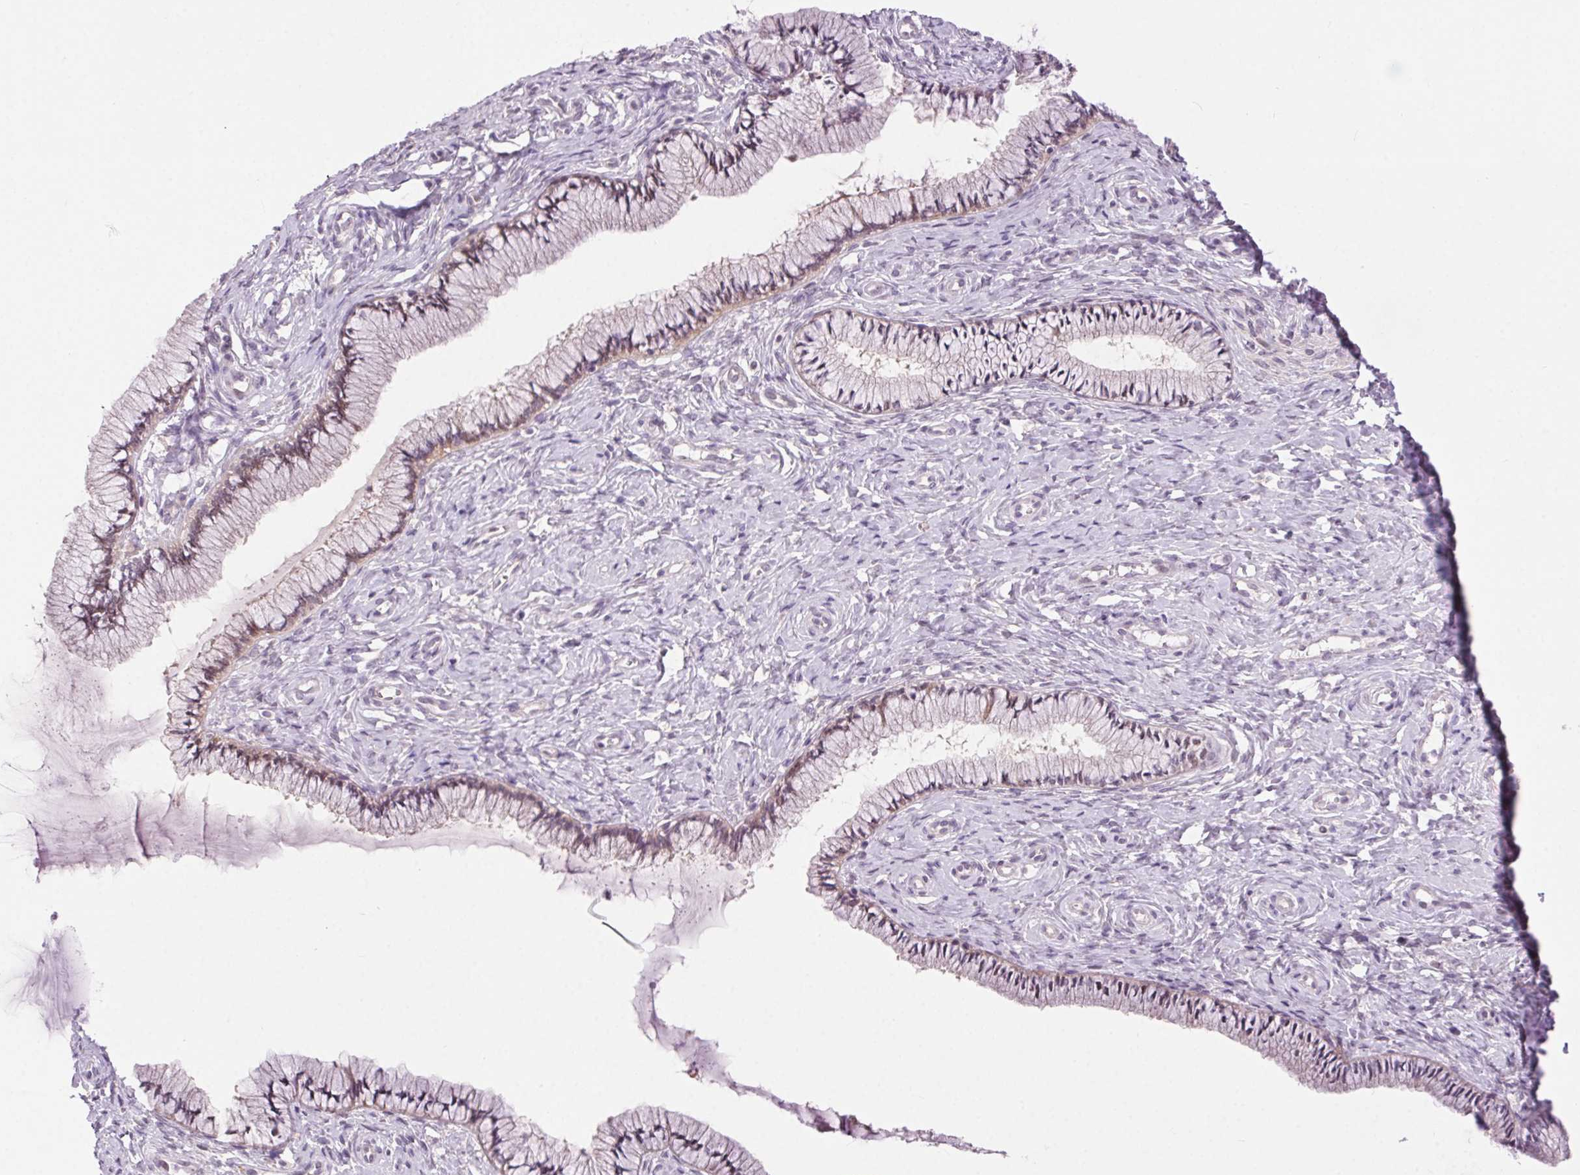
{"staining": {"intensity": "weak", "quantity": "25%-75%", "location": "nuclear"}, "tissue": "cervix", "cell_type": "Glandular cells", "image_type": "normal", "snomed": [{"axis": "morphology", "description": "Normal tissue, NOS"}, {"axis": "topography", "description": "Cervix"}], "caption": "Brown immunohistochemical staining in benign human cervix exhibits weak nuclear staining in approximately 25%-75% of glandular cells.", "gene": "SYT11", "patient": {"sex": "female", "age": 37}}